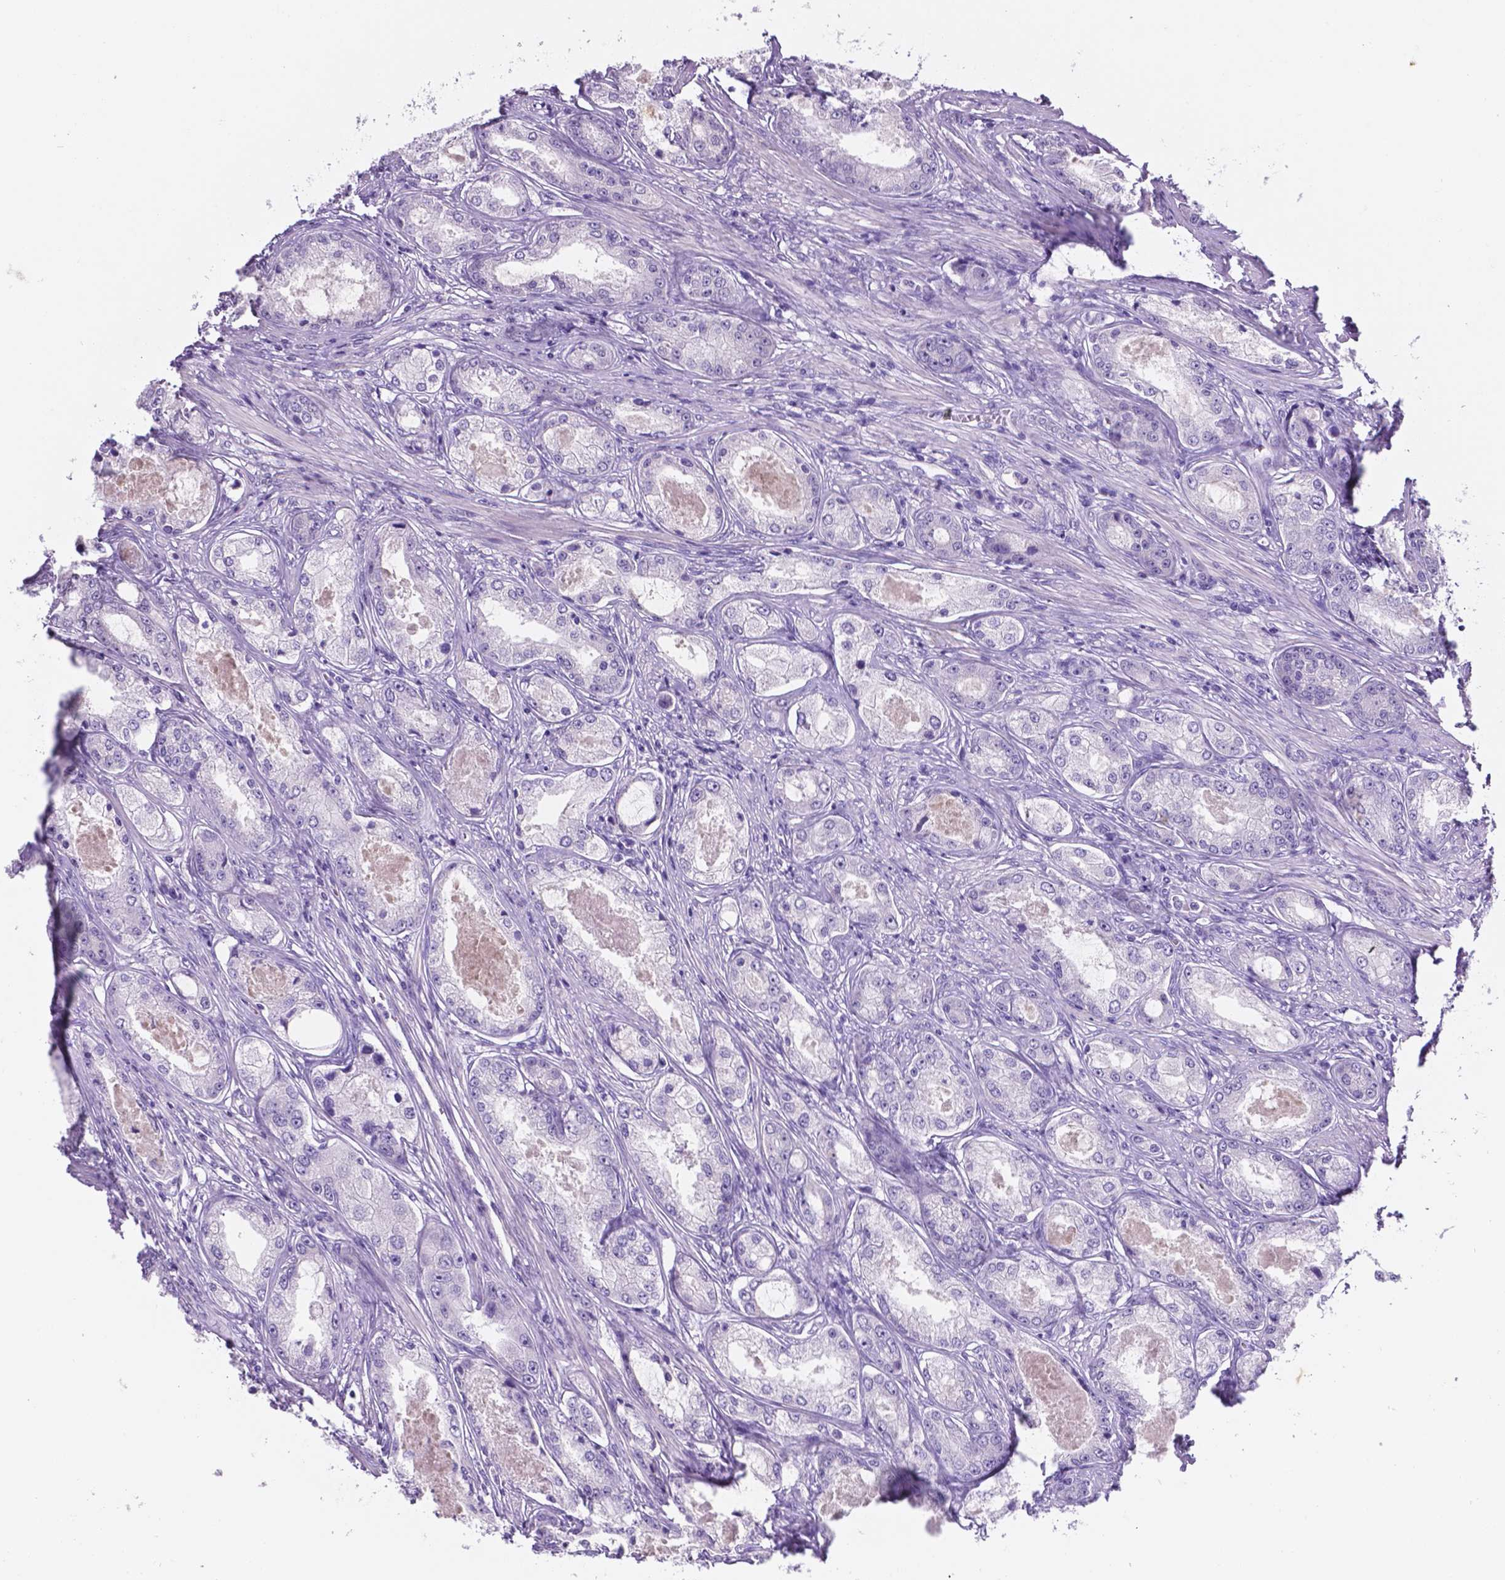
{"staining": {"intensity": "negative", "quantity": "none", "location": "none"}, "tissue": "prostate cancer", "cell_type": "Tumor cells", "image_type": "cancer", "snomed": [{"axis": "morphology", "description": "Adenocarcinoma, Low grade"}, {"axis": "topography", "description": "Prostate"}], "caption": "The IHC micrograph has no significant expression in tumor cells of prostate adenocarcinoma (low-grade) tissue.", "gene": "EBLN2", "patient": {"sex": "male", "age": 68}}